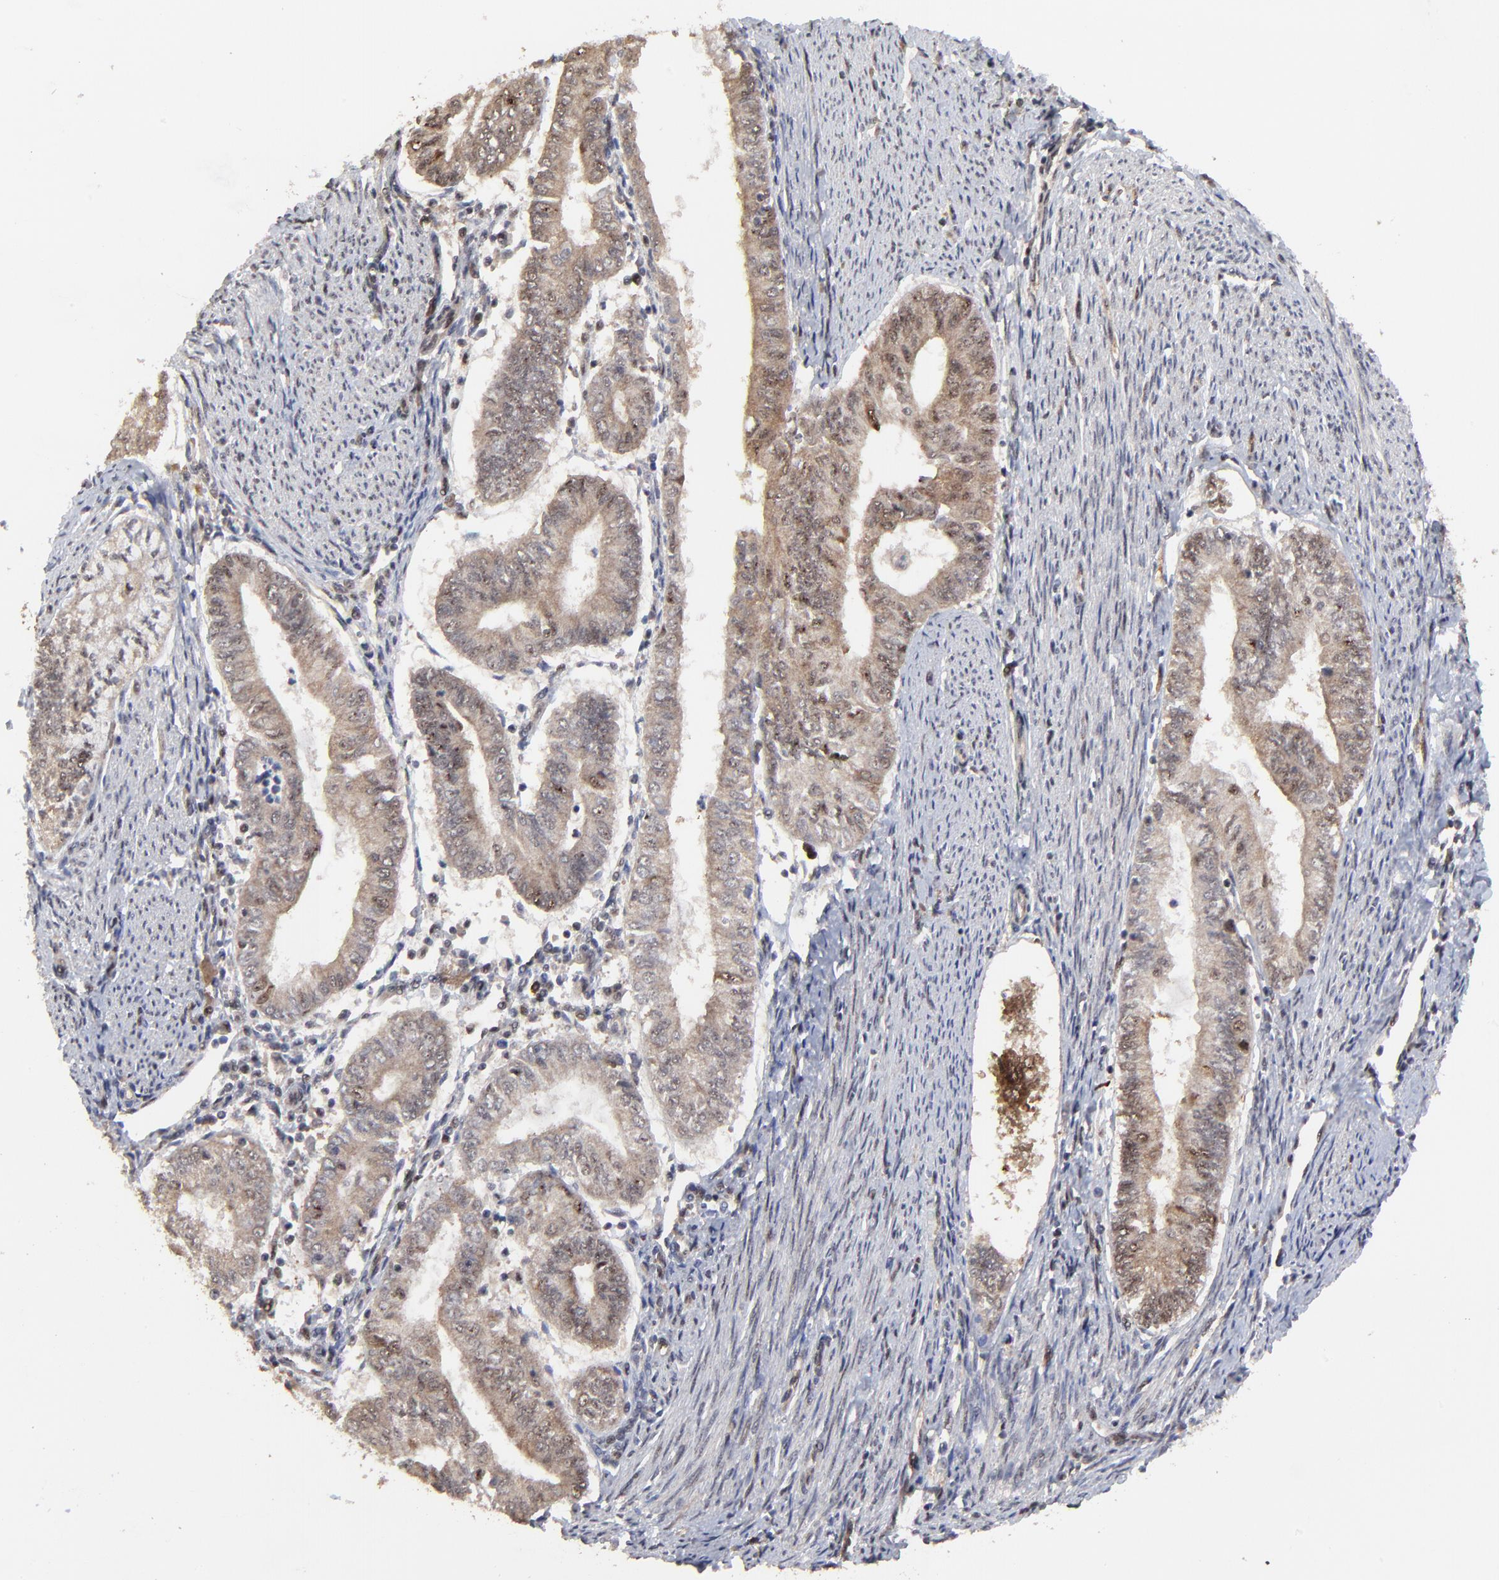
{"staining": {"intensity": "moderate", "quantity": ">75%", "location": "cytoplasmic/membranous"}, "tissue": "endometrial cancer", "cell_type": "Tumor cells", "image_type": "cancer", "snomed": [{"axis": "morphology", "description": "Adenocarcinoma, NOS"}, {"axis": "topography", "description": "Endometrium"}], "caption": "An immunohistochemistry (IHC) image of tumor tissue is shown. Protein staining in brown shows moderate cytoplasmic/membranous positivity in endometrial cancer within tumor cells. (Brightfield microscopy of DAB IHC at high magnification).", "gene": "FRMD8", "patient": {"sex": "female", "age": 66}}